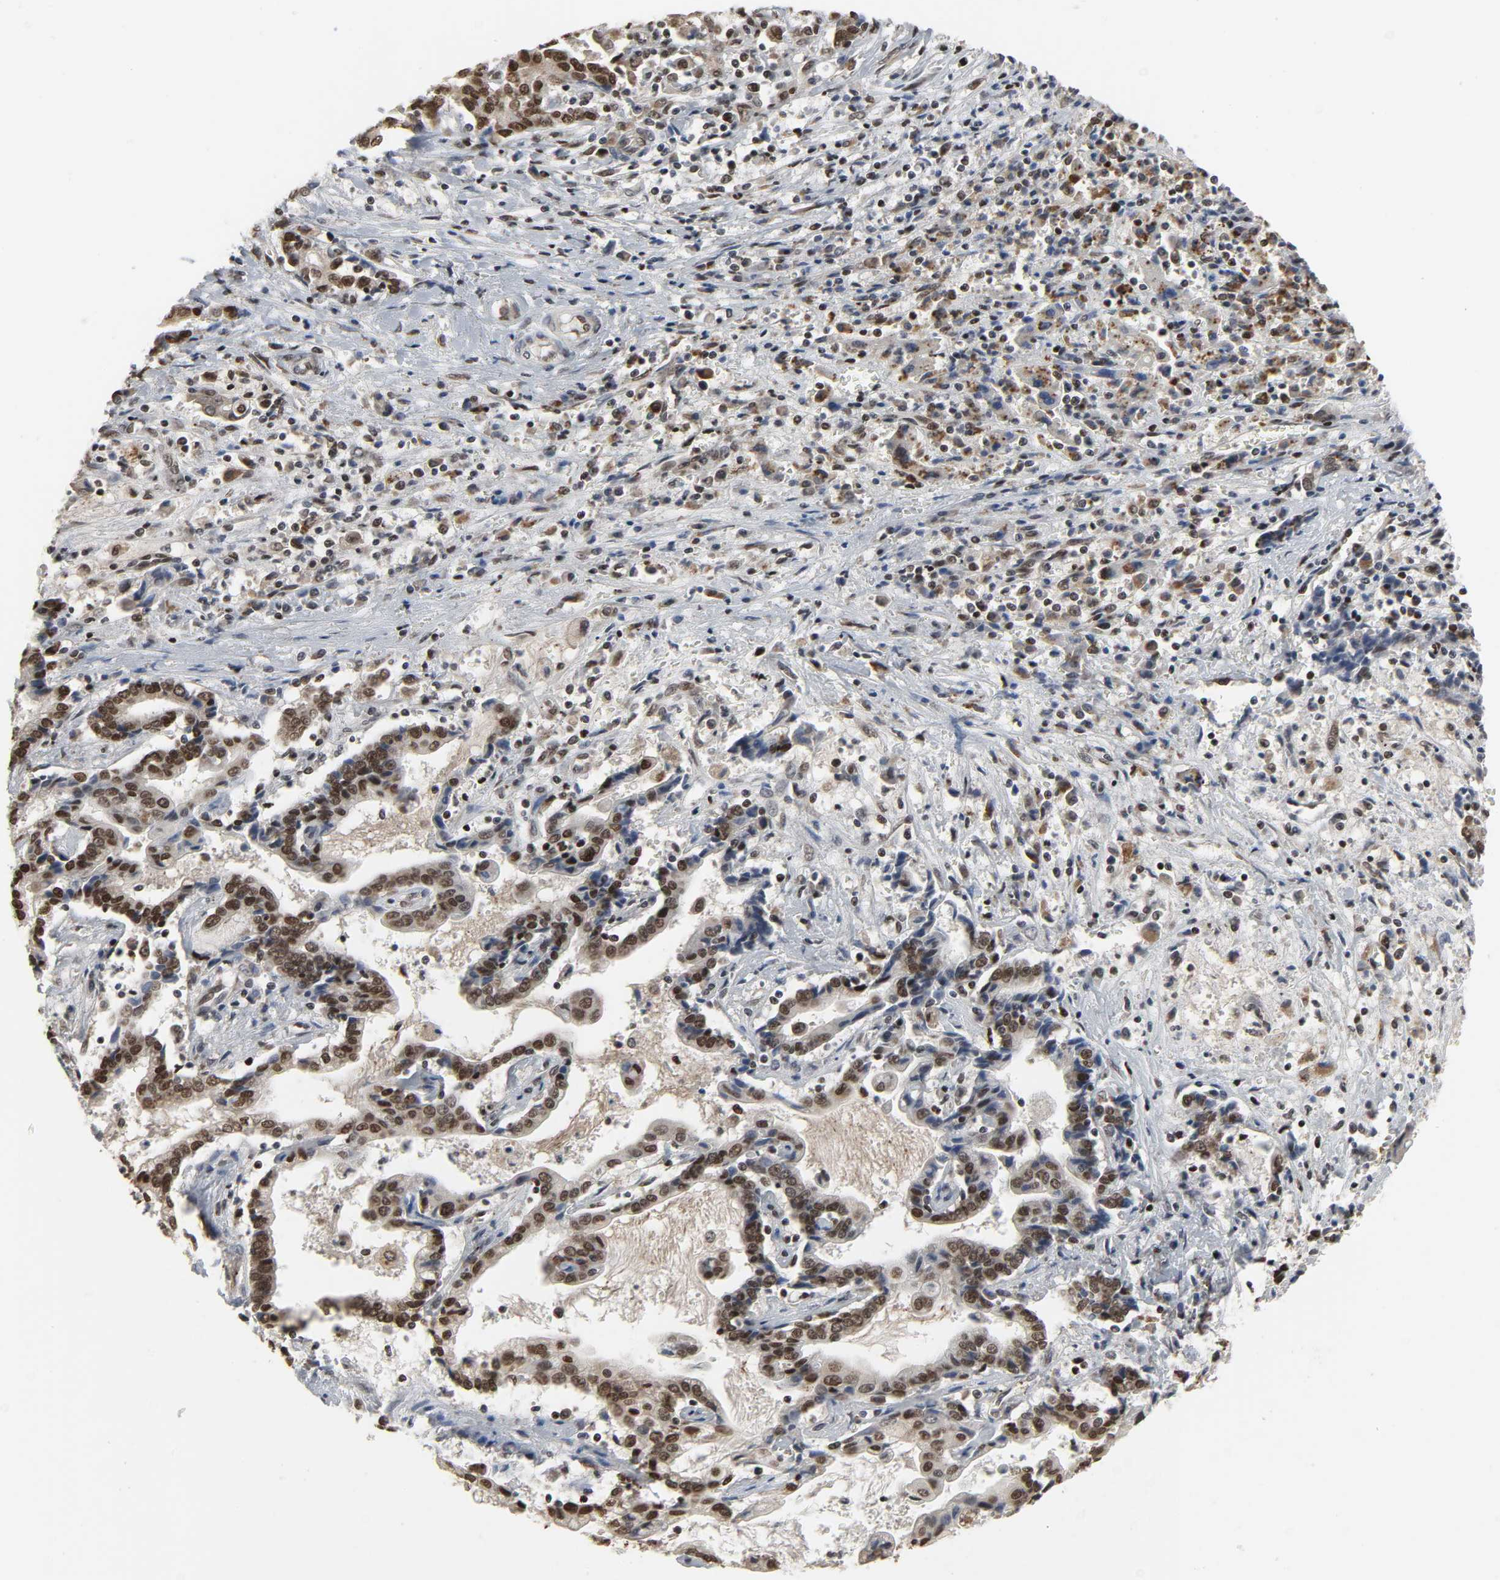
{"staining": {"intensity": "moderate", "quantity": ">75%", "location": "nuclear"}, "tissue": "liver cancer", "cell_type": "Tumor cells", "image_type": "cancer", "snomed": [{"axis": "morphology", "description": "Cholangiocarcinoma"}, {"axis": "topography", "description": "Liver"}], "caption": "Protein staining of liver cancer tissue displays moderate nuclear staining in about >75% of tumor cells.", "gene": "DAZAP1", "patient": {"sex": "male", "age": 57}}